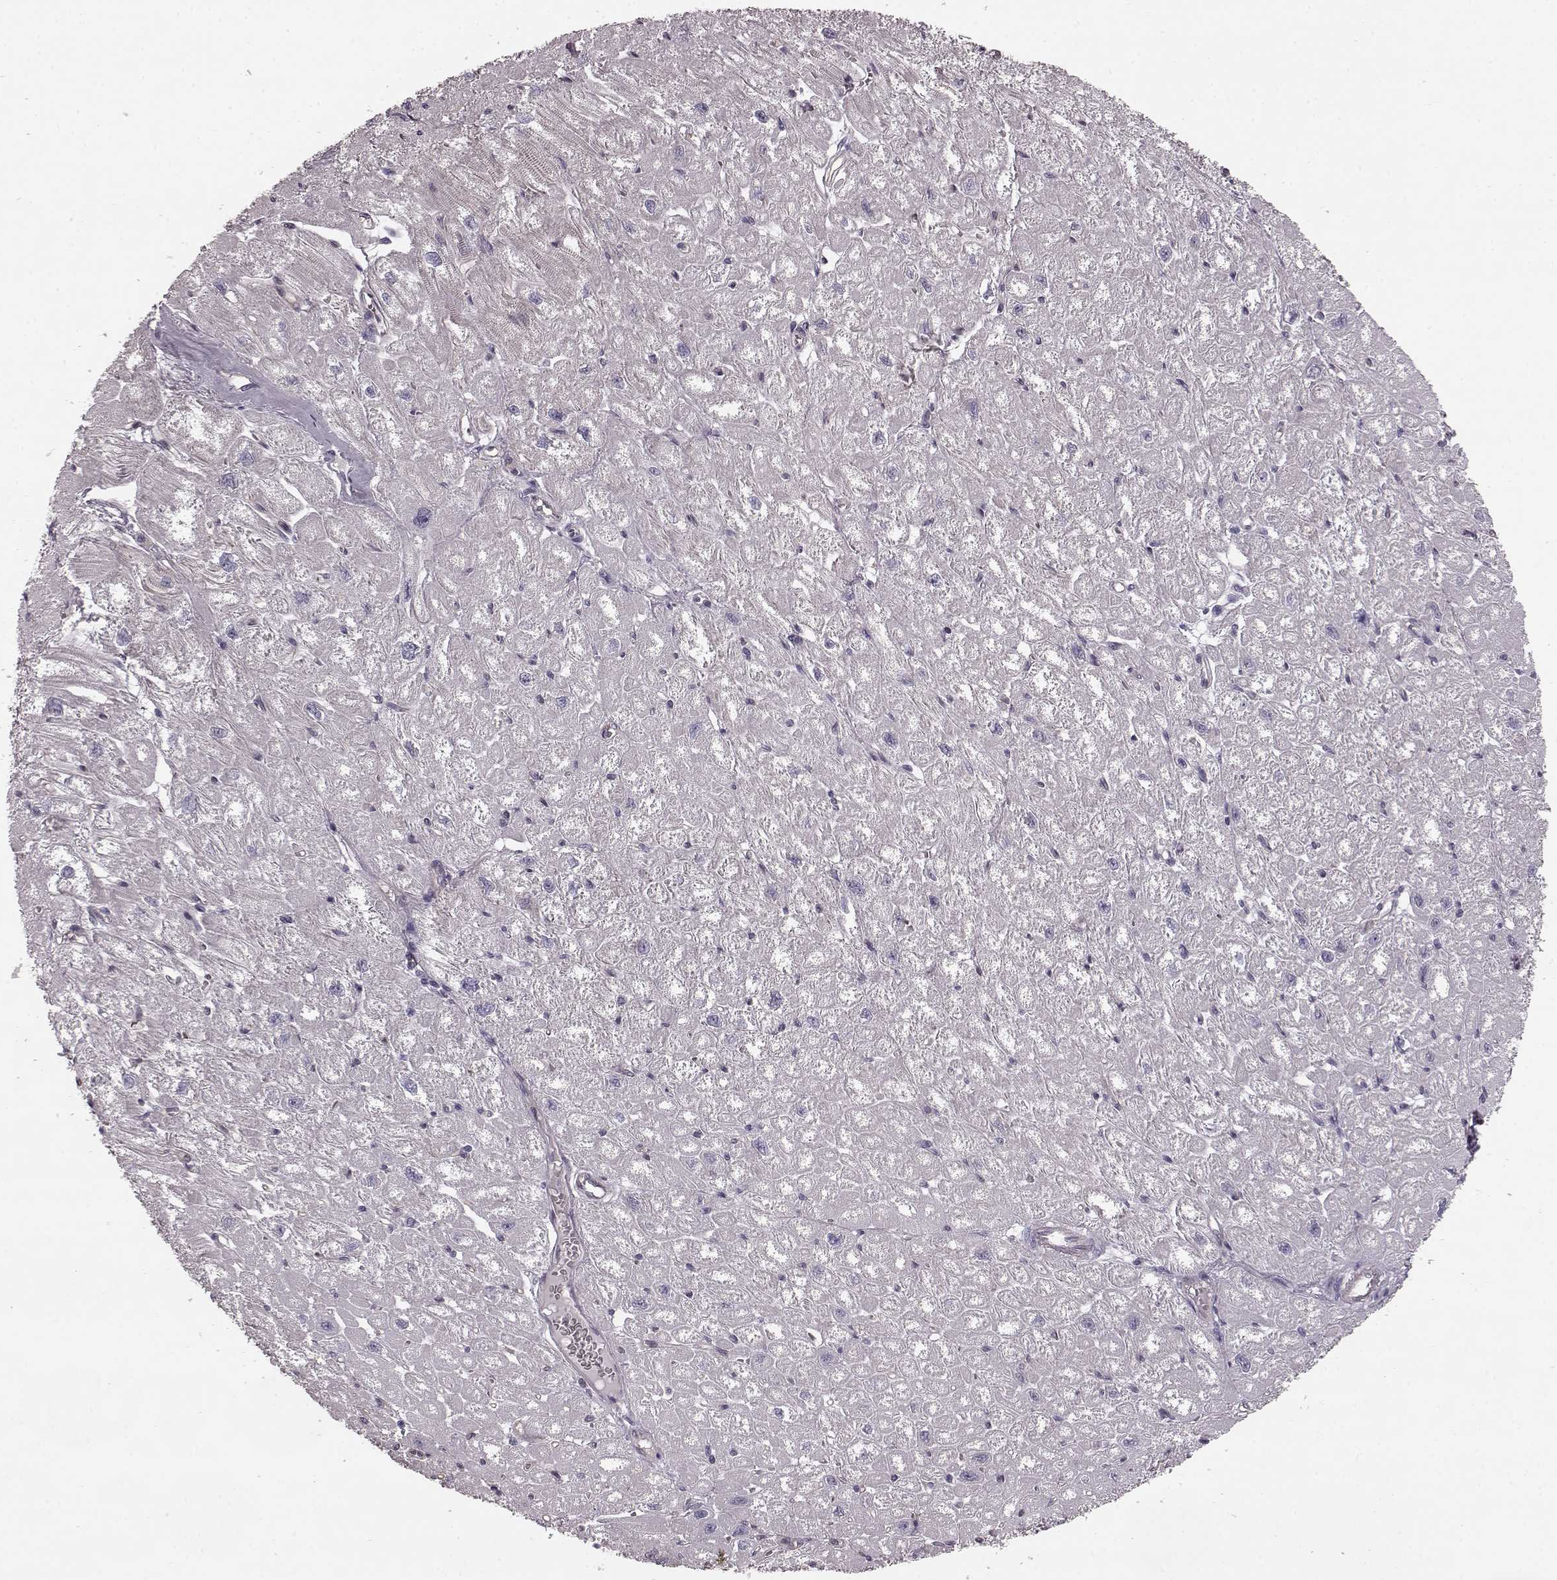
{"staining": {"intensity": "negative", "quantity": "none", "location": "none"}, "tissue": "heart muscle", "cell_type": "Cardiomyocytes", "image_type": "normal", "snomed": [{"axis": "morphology", "description": "Normal tissue, NOS"}, {"axis": "topography", "description": "Heart"}], "caption": "High power microscopy photomicrograph of an IHC image of normal heart muscle, revealing no significant expression in cardiomyocytes.", "gene": "PDCD1", "patient": {"sex": "male", "age": 61}}